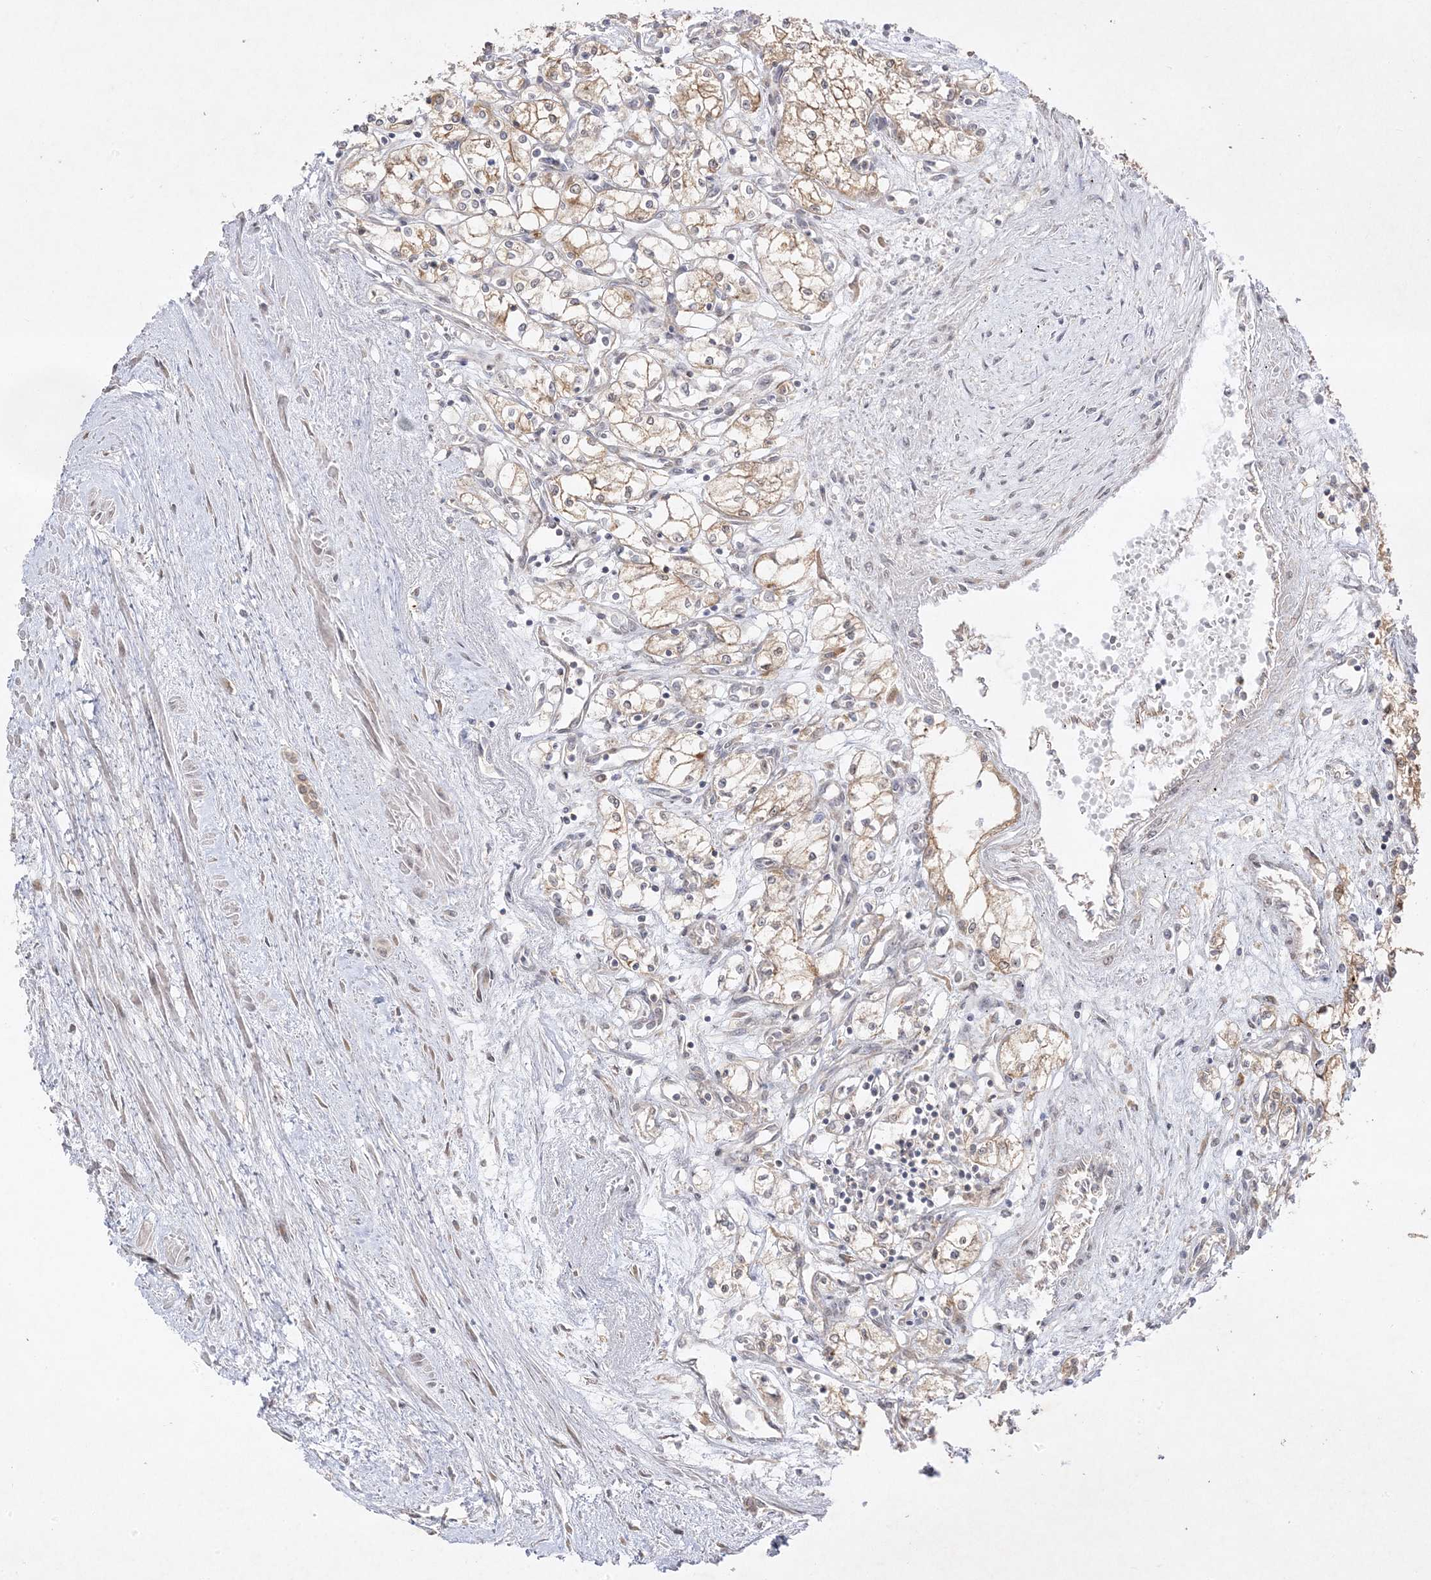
{"staining": {"intensity": "weak", "quantity": ">75%", "location": "cytoplasmic/membranous"}, "tissue": "renal cancer", "cell_type": "Tumor cells", "image_type": "cancer", "snomed": [{"axis": "morphology", "description": "Adenocarcinoma, NOS"}, {"axis": "topography", "description": "Kidney"}], "caption": "There is low levels of weak cytoplasmic/membranous positivity in tumor cells of adenocarcinoma (renal), as demonstrated by immunohistochemical staining (brown color).", "gene": "C2CD2", "patient": {"sex": "male", "age": 59}}